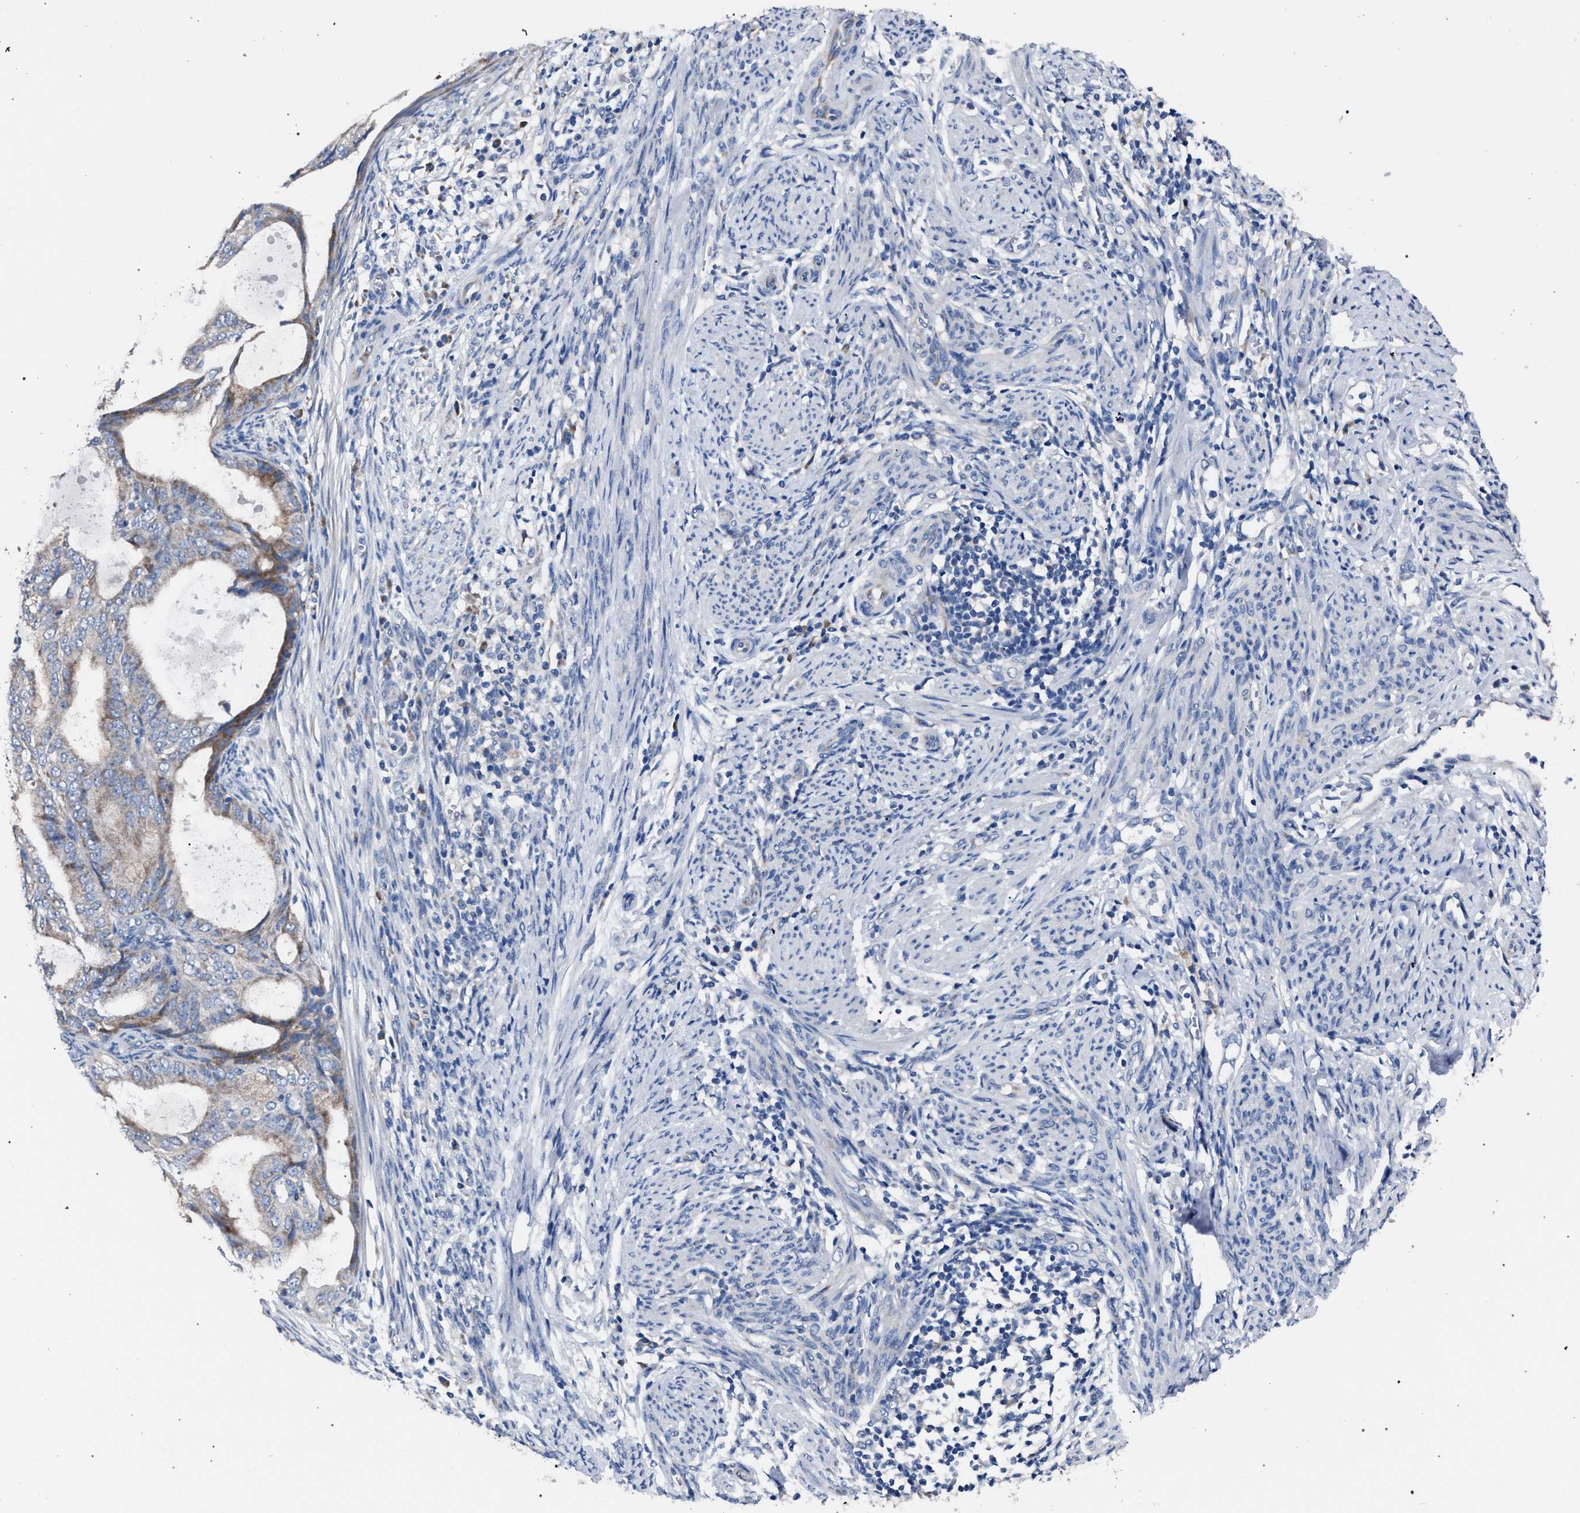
{"staining": {"intensity": "moderate", "quantity": "<25%", "location": "cytoplasmic/membranous"}, "tissue": "endometrial cancer", "cell_type": "Tumor cells", "image_type": "cancer", "snomed": [{"axis": "morphology", "description": "Adenocarcinoma, NOS"}, {"axis": "topography", "description": "Endometrium"}], "caption": "An image of endometrial adenocarcinoma stained for a protein reveals moderate cytoplasmic/membranous brown staining in tumor cells.", "gene": "CRYZ", "patient": {"sex": "female", "age": 58}}